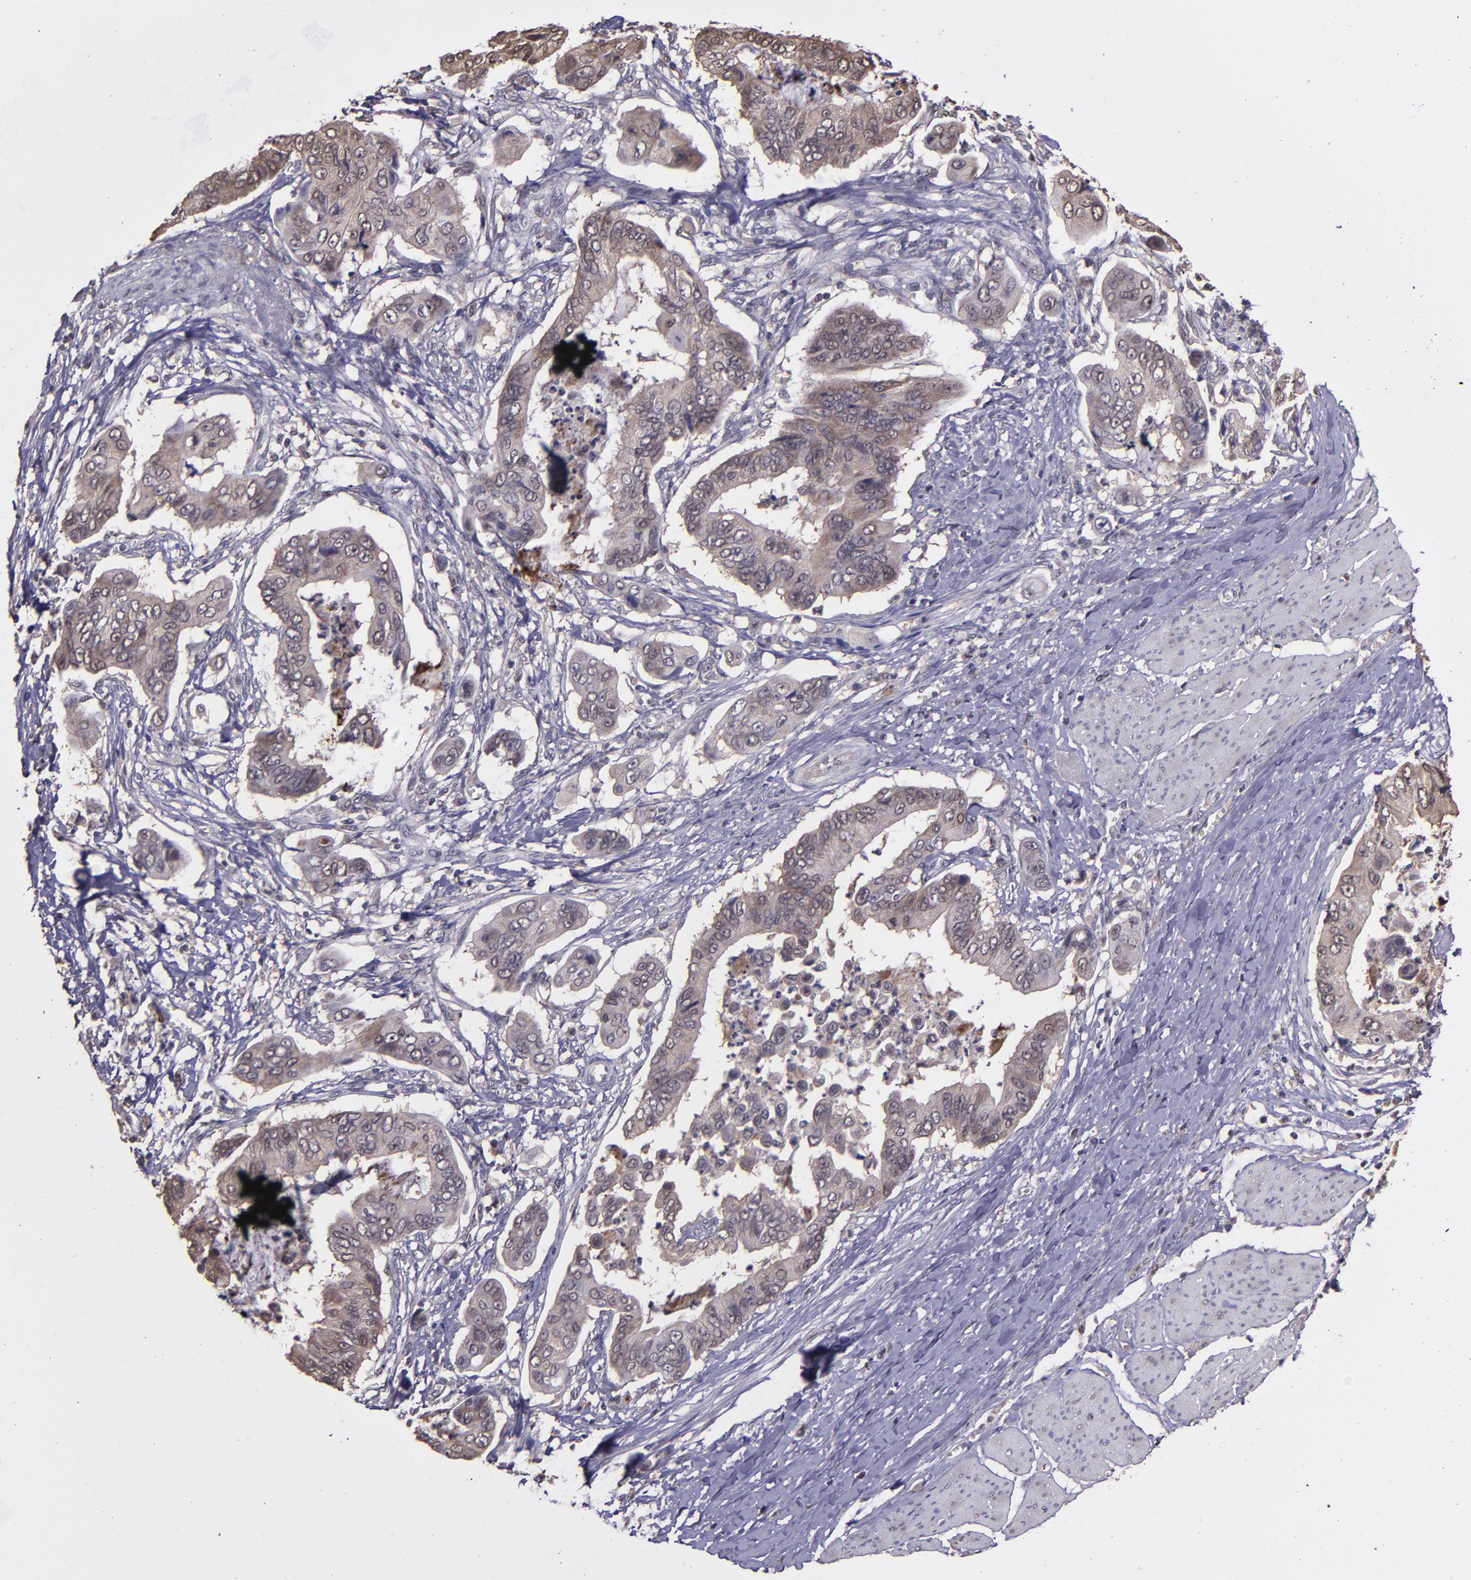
{"staining": {"intensity": "moderate", "quantity": "25%-75%", "location": "cytoplasmic/membranous"}, "tissue": "stomach cancer", "cell_type": "Tumor cells", "image_type": "cancer", "snomed": [{"axis": "morphology", "description": "Adenocarcinoma, NOS"}, {"axis": "topography", "description": "Stomach, upper"}], "caption": "Adenocarcinoma (stomach) tissue displays moderate cytoplasmic/membranous positivity in about 25%-75% of tumor cells, visualized by immunohistochemistry.", "gene": "SERPINF2", "patient": {"sex": "male", "age": 80}}